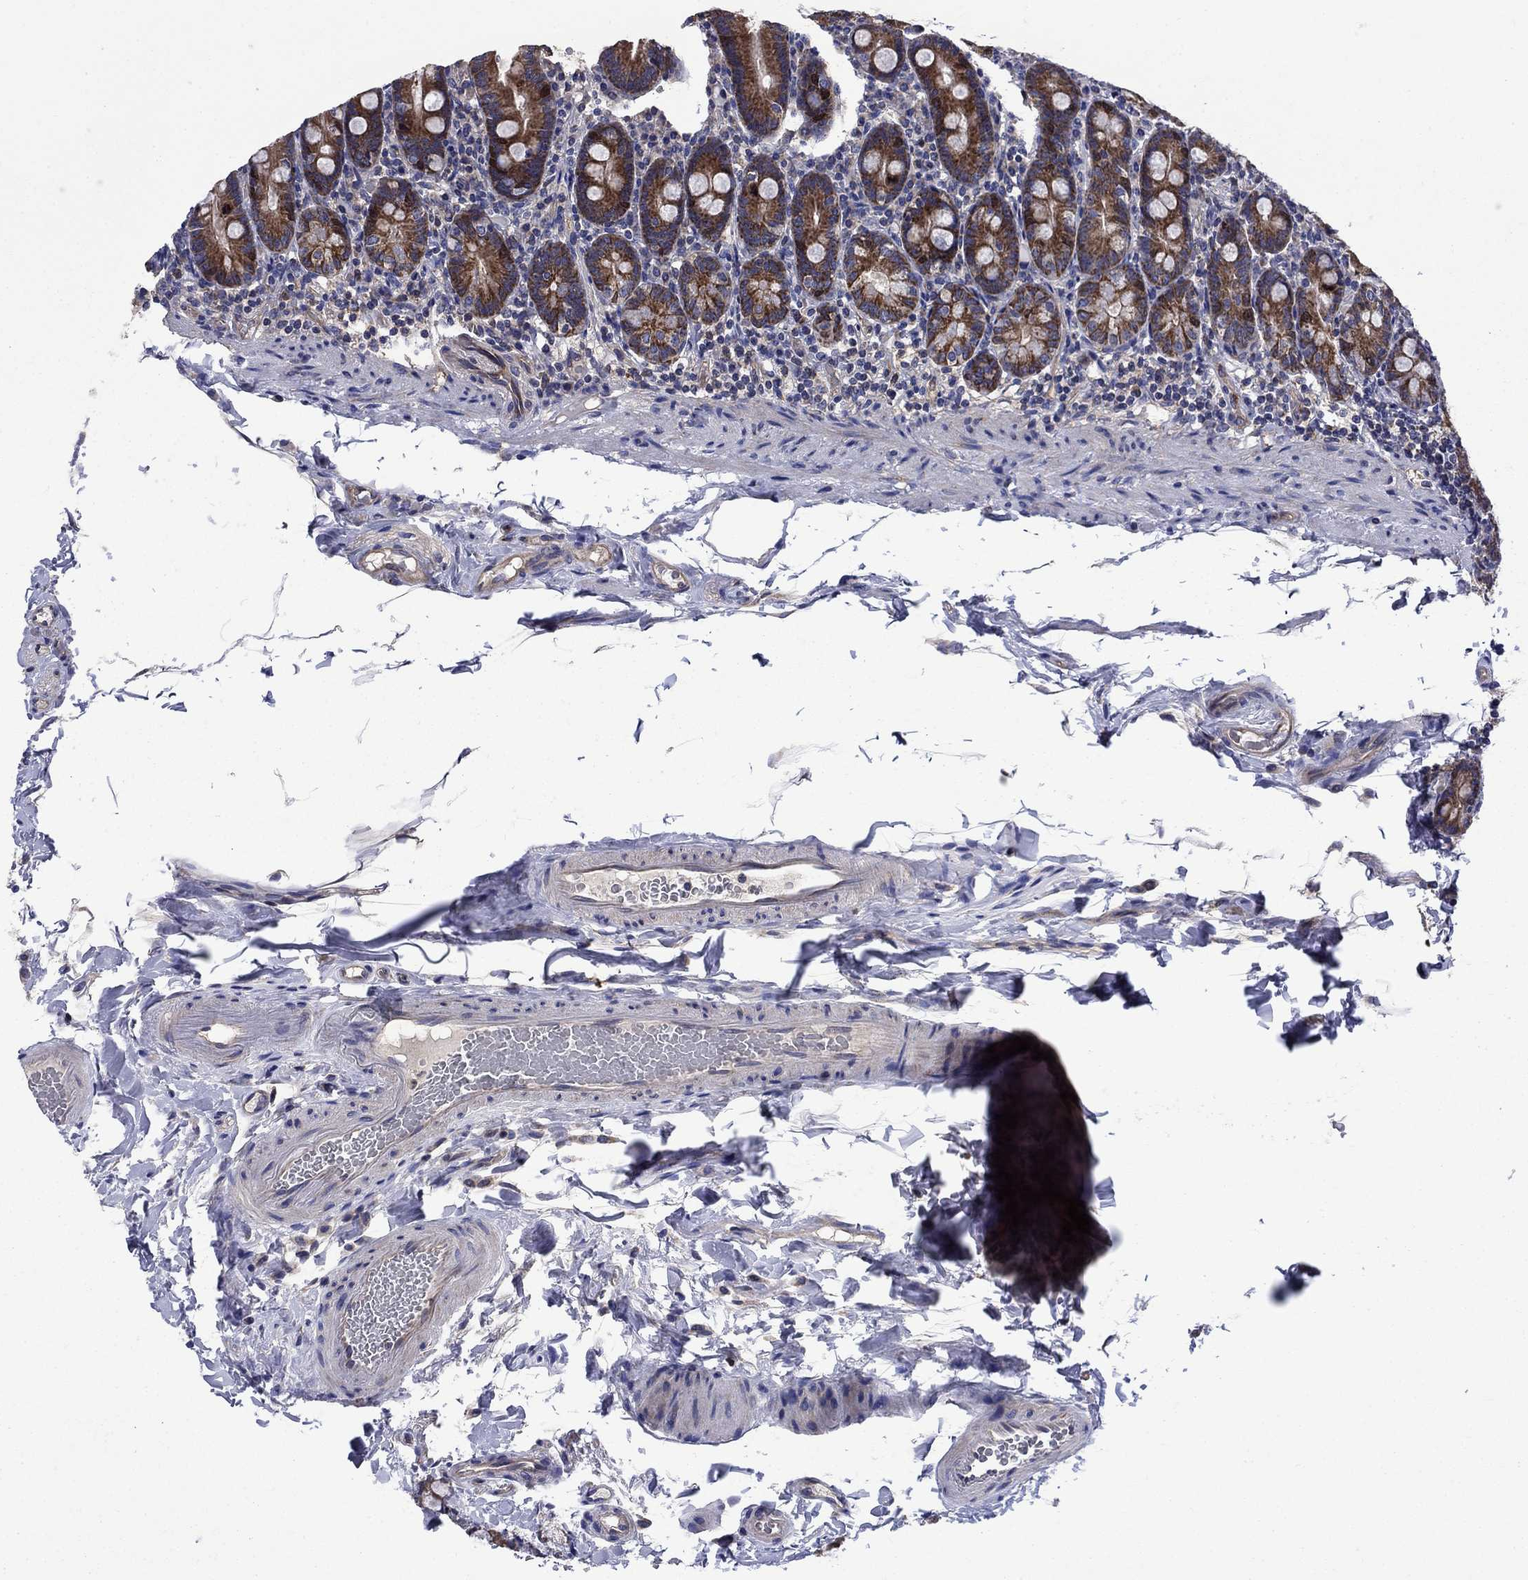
{"staining": {"intensity": "strong", "quantity": "25%-75%", "location": "cytoplasmic/membranous,nuclear"}, "tissue": "duodenum", "cell_type": "Glandular cells", "image_type": "normal", "snomed": [{"axis": "morphology", "description": "Normal tissue, NOS"}, {"axis": "topography", "description": "Duodenum"}], "caption": "Immunohistochemistry (IHC) photomicrograph of unremarkable duodenum: human duodenum stained using immunohistochemistry displays high levels of strong protein expression localized specifically in the cytoplasmic/membranous,nuclear of glandular cells, appearing as a cytoplasmic/membranous,nuclear brown color.", "gene": "KIF22", "patient": {"sex": "female", "age": 67}}